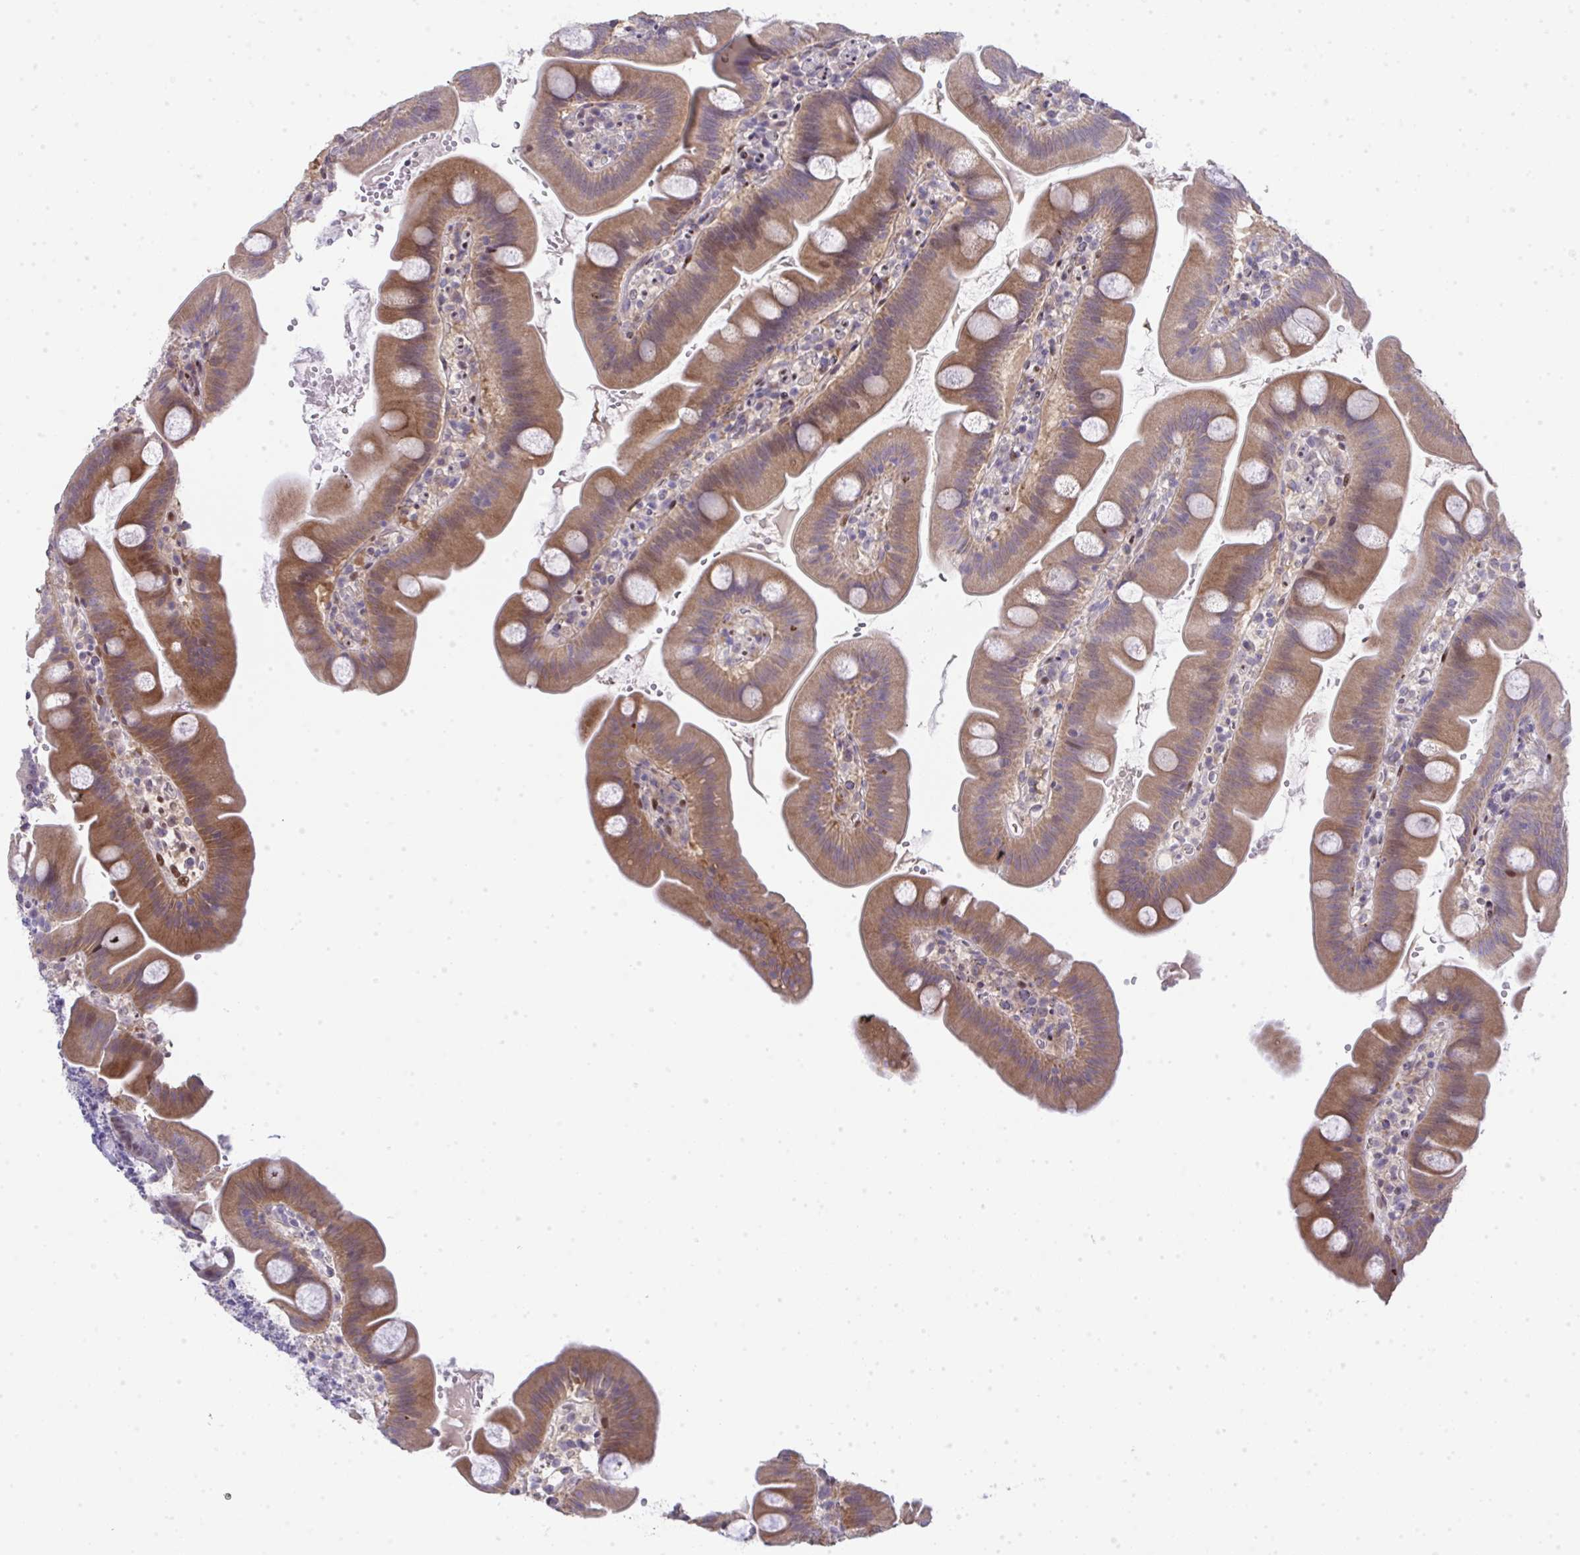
{"staining": {"intensity": "moderate", "quantity": ">75%", "location": "cytoplasmic/membranous,nuclear"}, "tissue": "small intestine", "cell_type": "Glandular cells", "image_type": "normal", "snomed": [{"axis": "morphology", "description": "Normal tissue, NOS"}, {"axis": "topography", "description": "Small intestine"}], "caption": "Immunohistochemical staining of benign small intestine reveals >75% levels of moderate cytoplasmic/membranous,nuclear protein positivity in about >75% of glandular cells.", "gene": "GALNT16", "patient": {"sex": "female", "age": 68}}